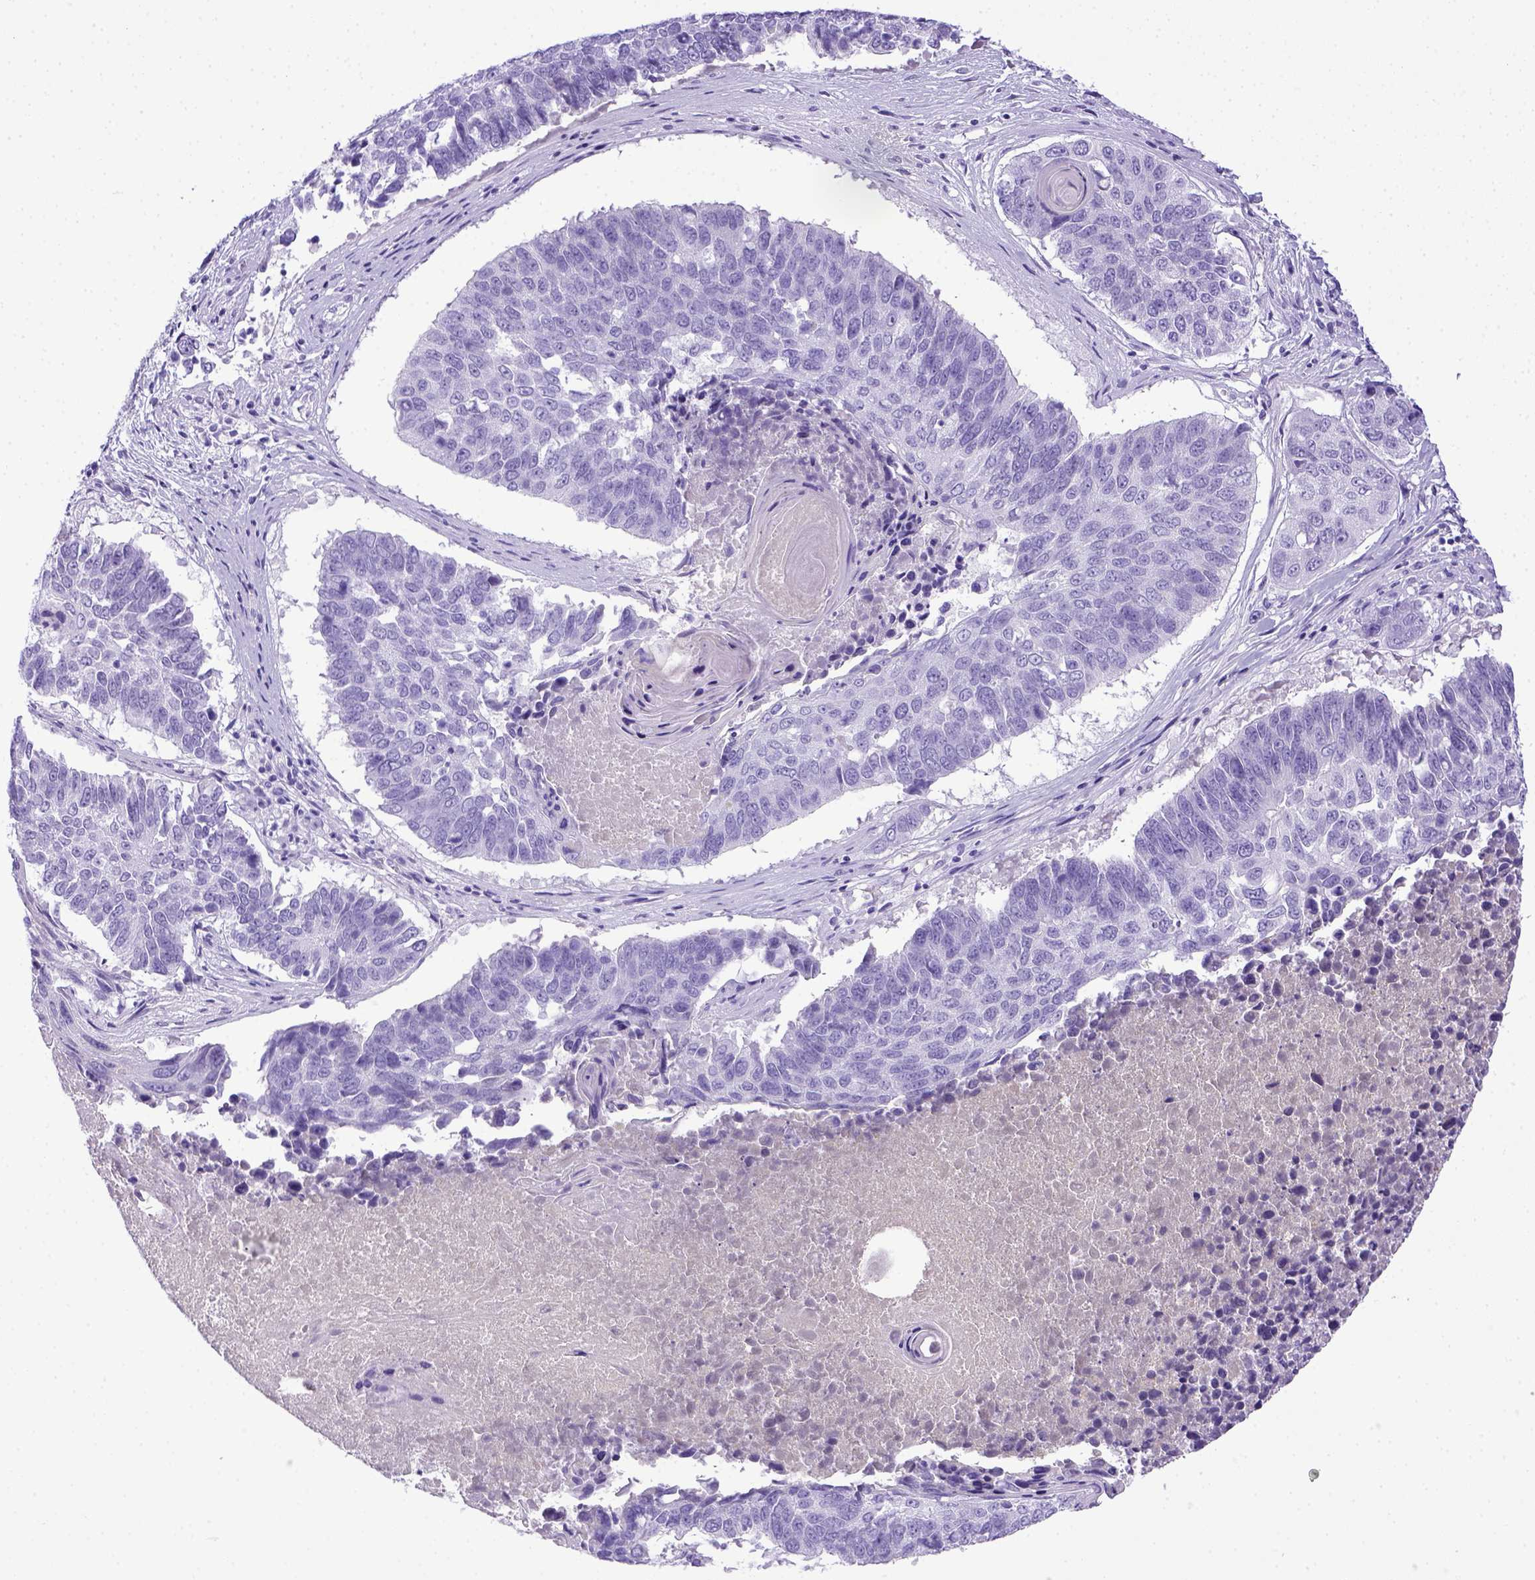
{"staining": {"intensity": "negative", "quantity": "none", "location": "none"}, "tissue": "lung cancer", "cell_type": "Tumor cells", "image_type": "cancer", "snomed": [{"axis": "morphology", "description": "Squamous cell carcinoma, NOS"}, {"axis": "topography", "description": "Lung"}], "caption": "Immunohistochemistry of lung cancer (squamous cell carcinoma) exhibits no staining in tumor cells.", "gene": "ITIH4", "patient": {"sex": "male", "age": 73}}